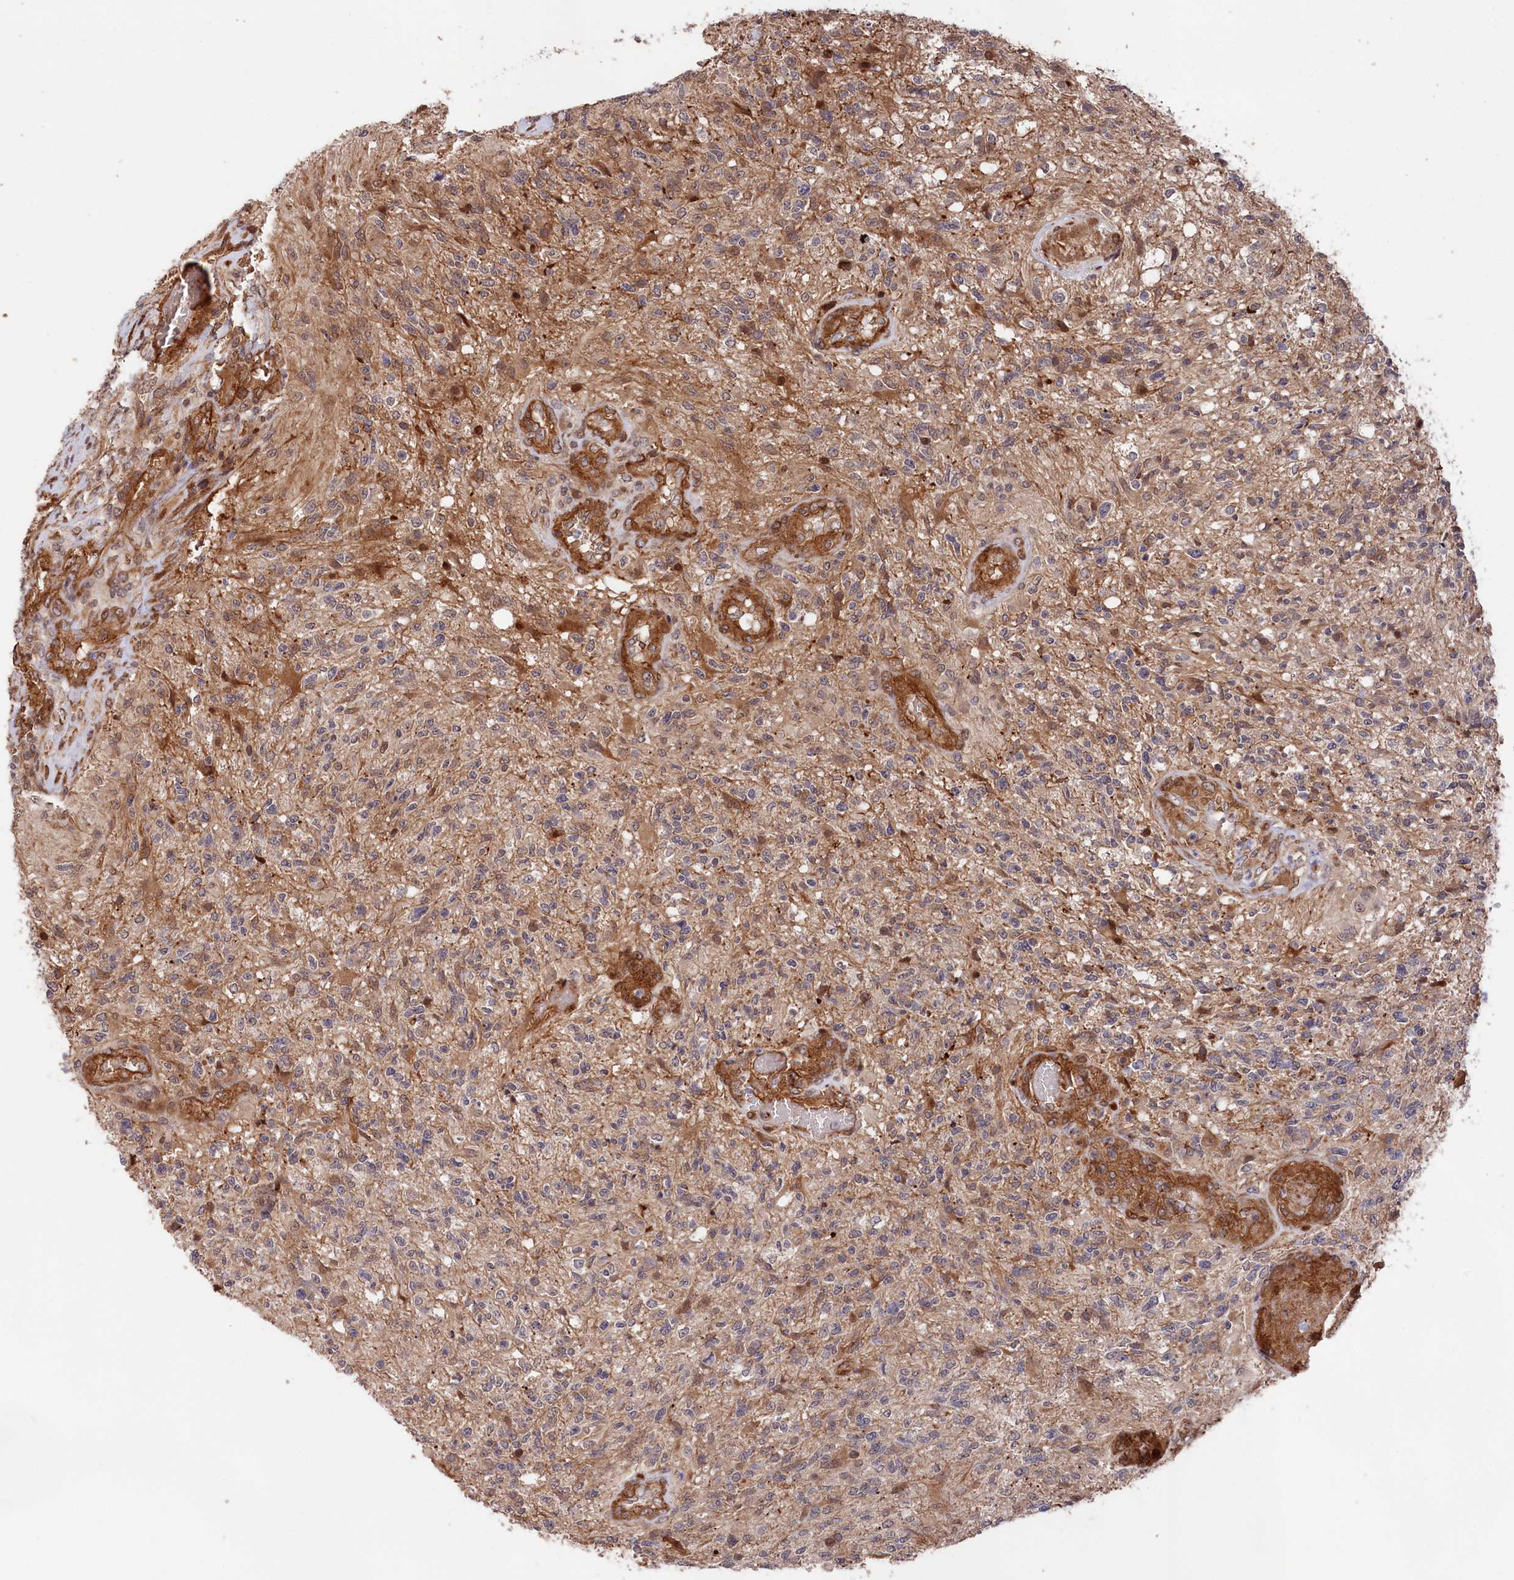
{"staining": {"intensity": "negative", "quantity": "none", "location": "none"}, "tissue": "glioma", "cell_type": "Tumor cells", "image_type": "cancer", "snomed": [{"axis": "morphology", "description": "Glioma, malignant, High grade"}, {"axis": "topography", "description": "Brain"}], "caption": "Tumor cells are negative for brown protein staining in high-grade glioma (malignant).", "gene": "TNKS1BP1", "patient": {"sex": "male", "age": 56}}